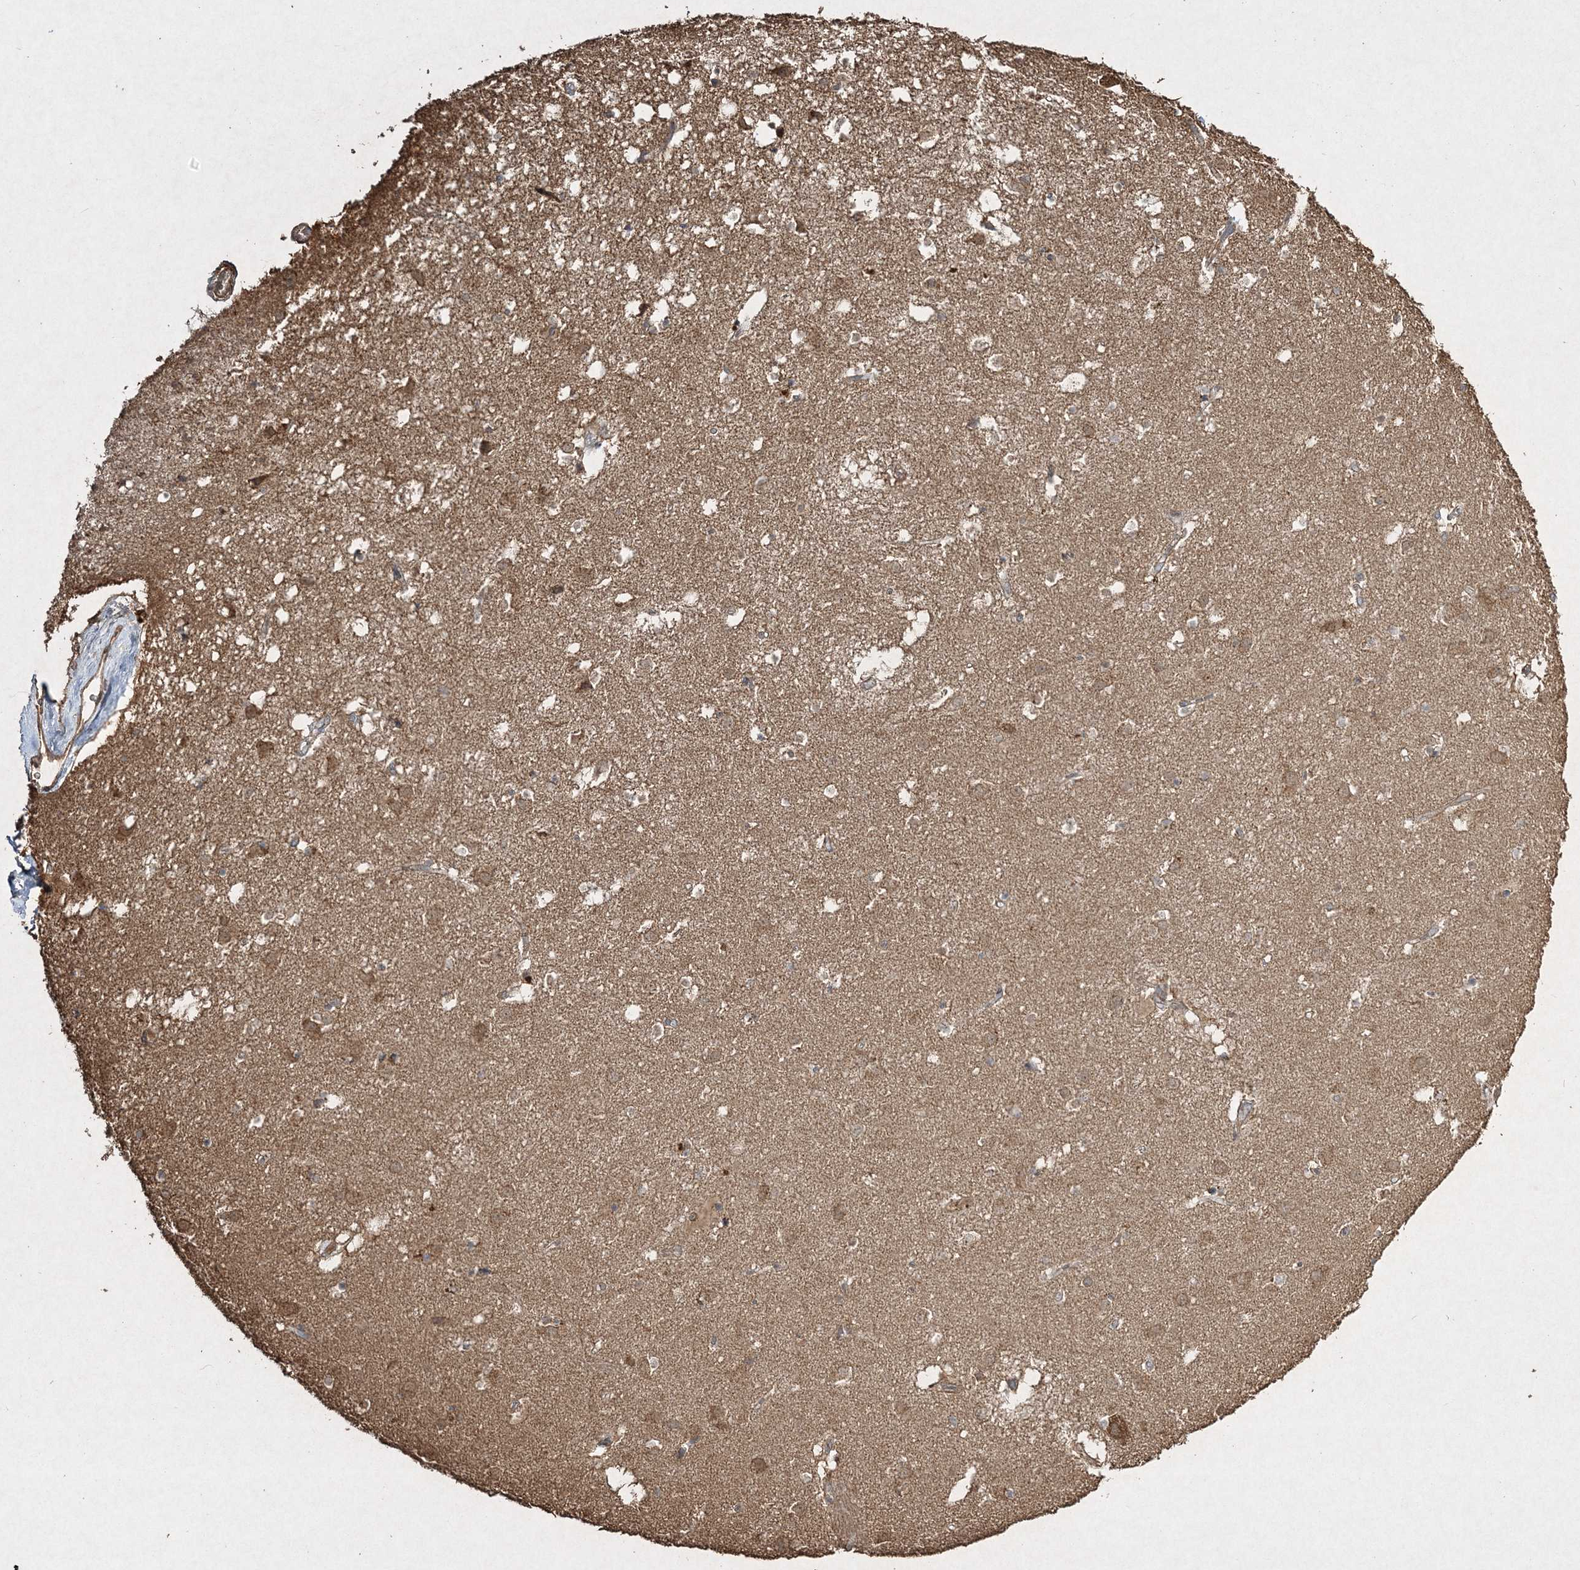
{"staining": {"intensity": "moderate", "quantity": "<25%", "location": "cytoplasmic/membranous"}, "tissue": "caudate", "cell_type": "Glial cells", "image_type": "normal", "snomed": [{"axis": "morphology", "description": "Normal tissue, NOS"}, {"axis": "topography", "description": "Lateral ventricle wall"}], "caption": "The micrograph exhibits immunohistochemical staining of benign caudate. There is moderate cytoplasmic/membranous staining is present in about <25% of glial cells.", "gene": "GRSF1", "patient": {"sex": "male", "age": 70}}